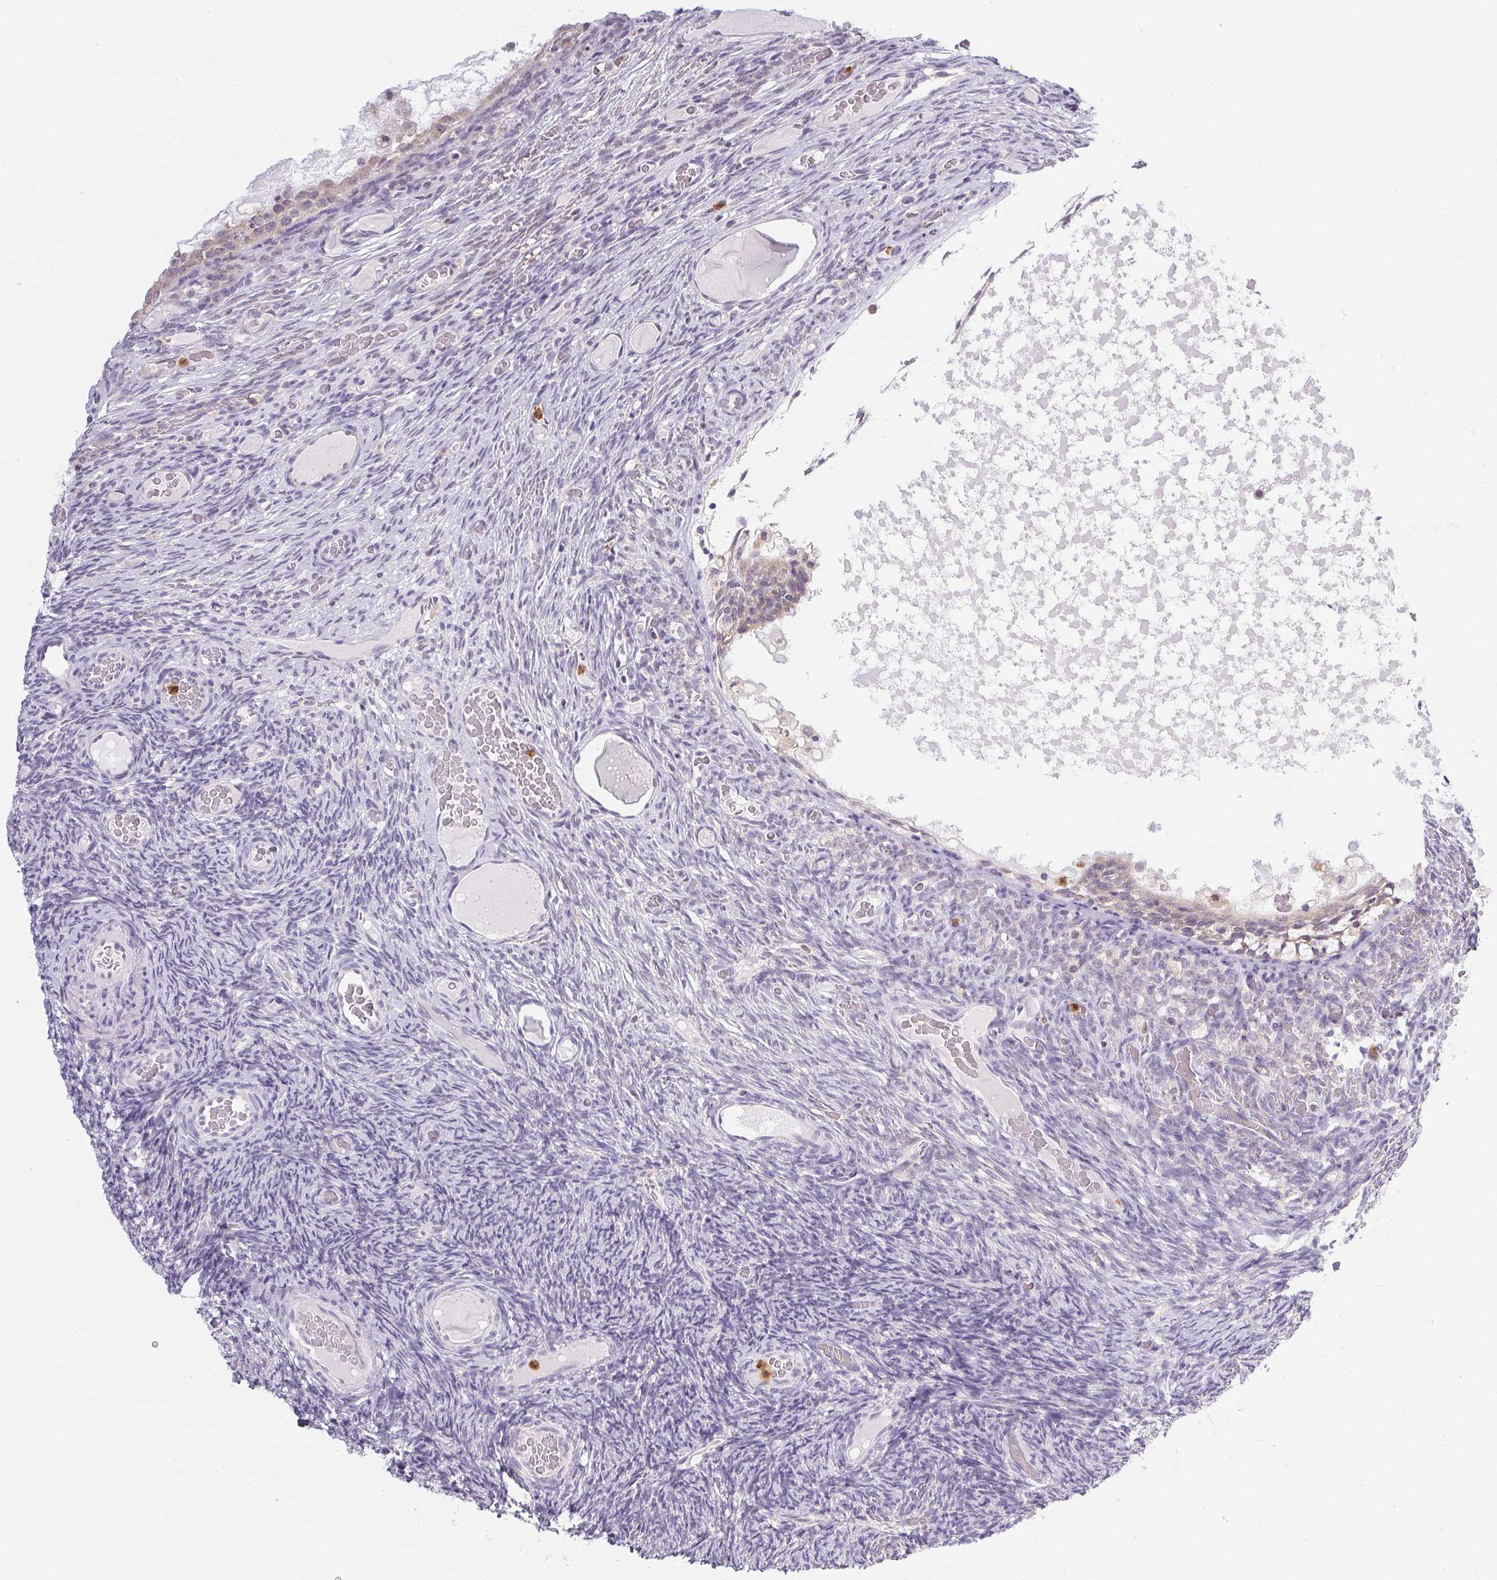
{"staining": {"intensity": "negative", "quantity": "none", "location": "none"}, "tissue": "ovary", "cell_type": "Follicle cells", "image_type": "normal", "snomed": [{"axis": "morphology", "description": "Normal tissue, NOS"}, {"axis": "topography", "description": "Ovary"}], "caption": "Image shows no protein staining in follicle cells of benign ovary.", "gene": "DNAJC5G", "patient": {"sex": "female", "age": 34}}